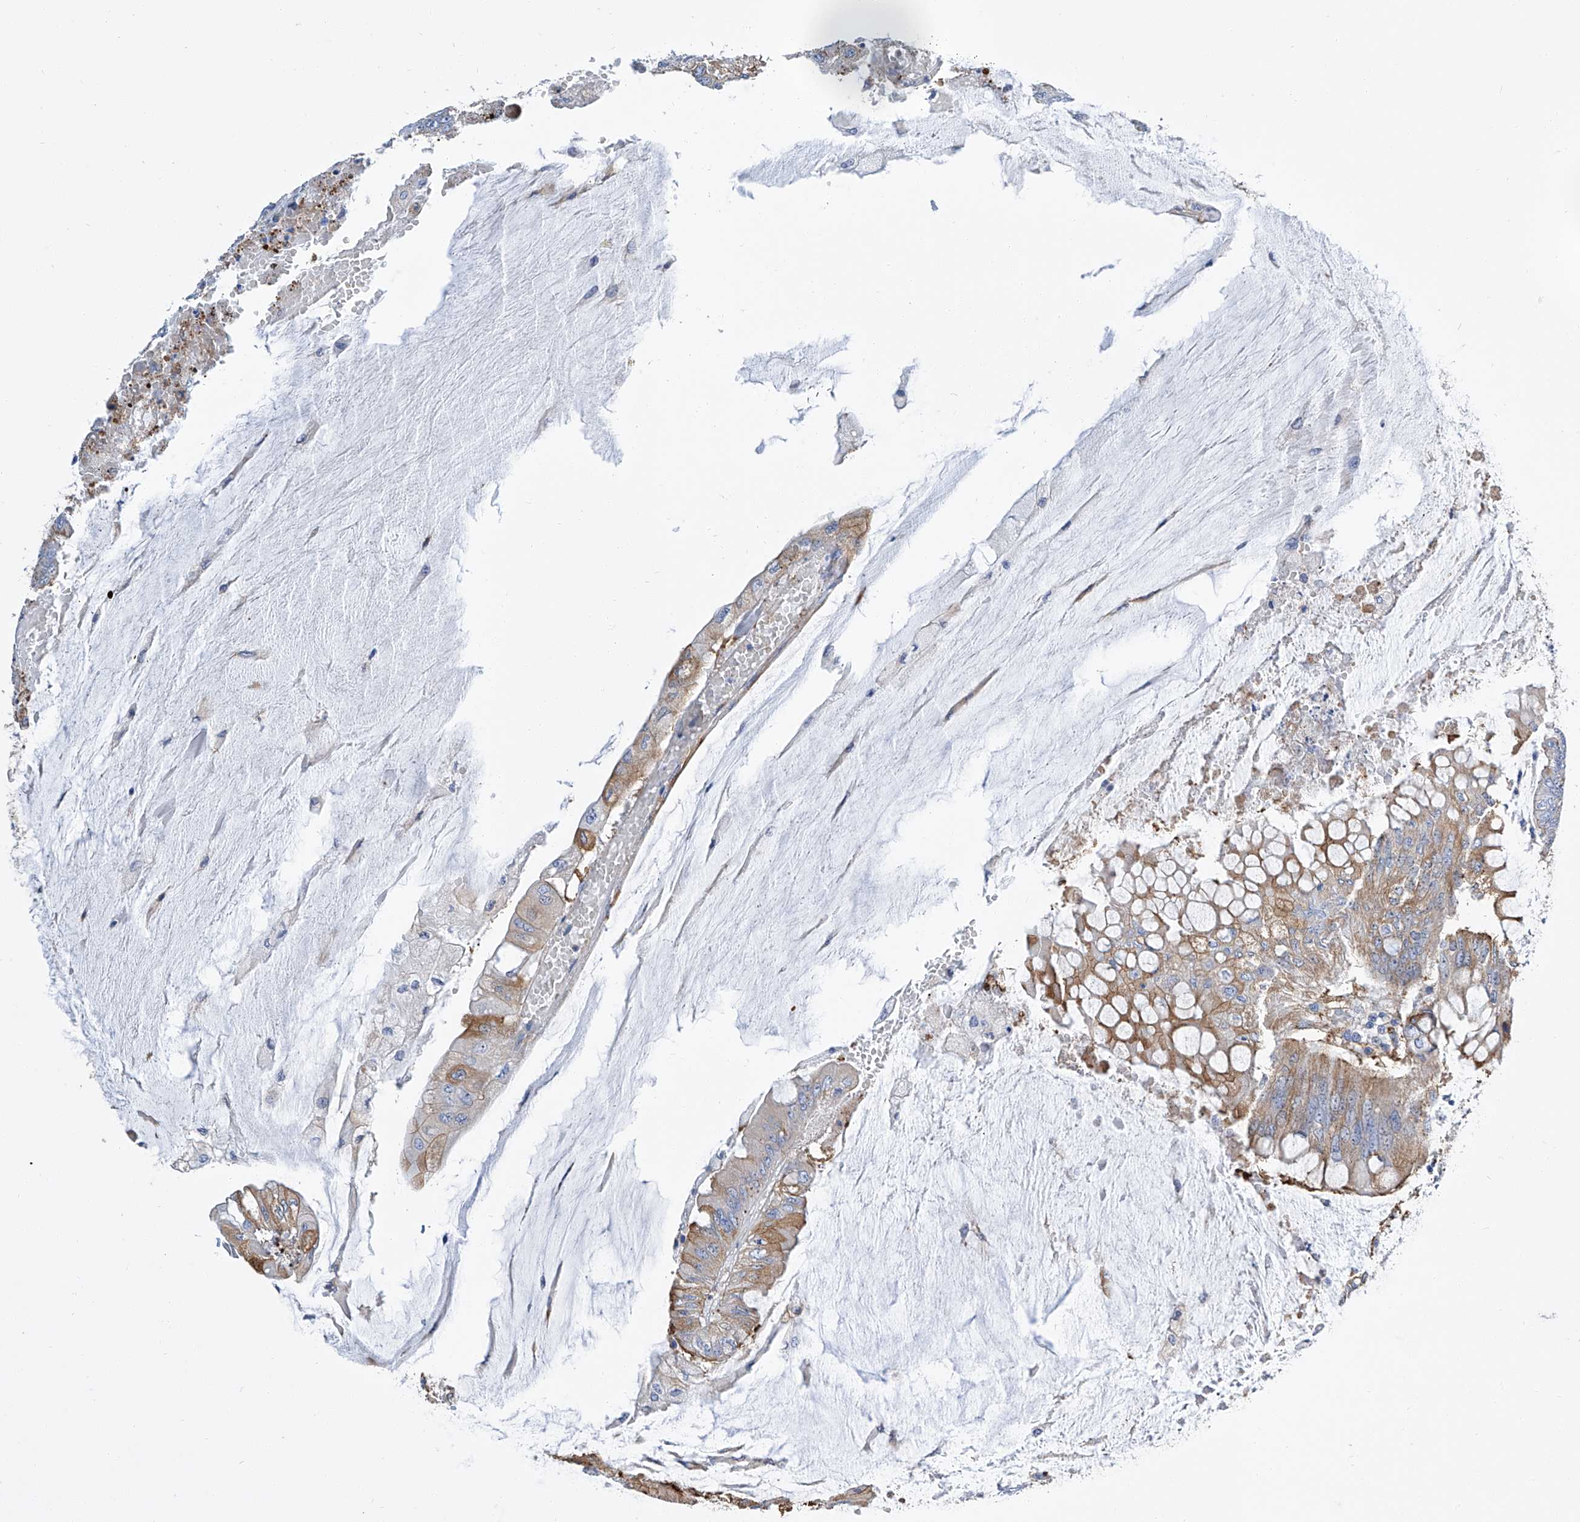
{"staining": {"intensity": "moderate", "quantity": "25%-75%", "location": "cytoplasmic/membranous"}, "tissue": "colorectal cancer", "cell_type": "Tumor cells", "image_type": "cancer", "snomed": [{"axis": "morphology", "description": "Adenoma, NOS"}, {"axis": "morphology", "description": "Adenocarcinoma, NOS"}, {"axis": "topography", "description": "Colon"}], "caption": "About 25%-75% of tumor cells in colorectal cancer (adenocarcinoma) demonstrate moderate cytoplasmic/membranous protein staining as visualized by brown immunohistochemical staining.", "gene": "GPT", "patient": {"sex": "male", "age": 79}}